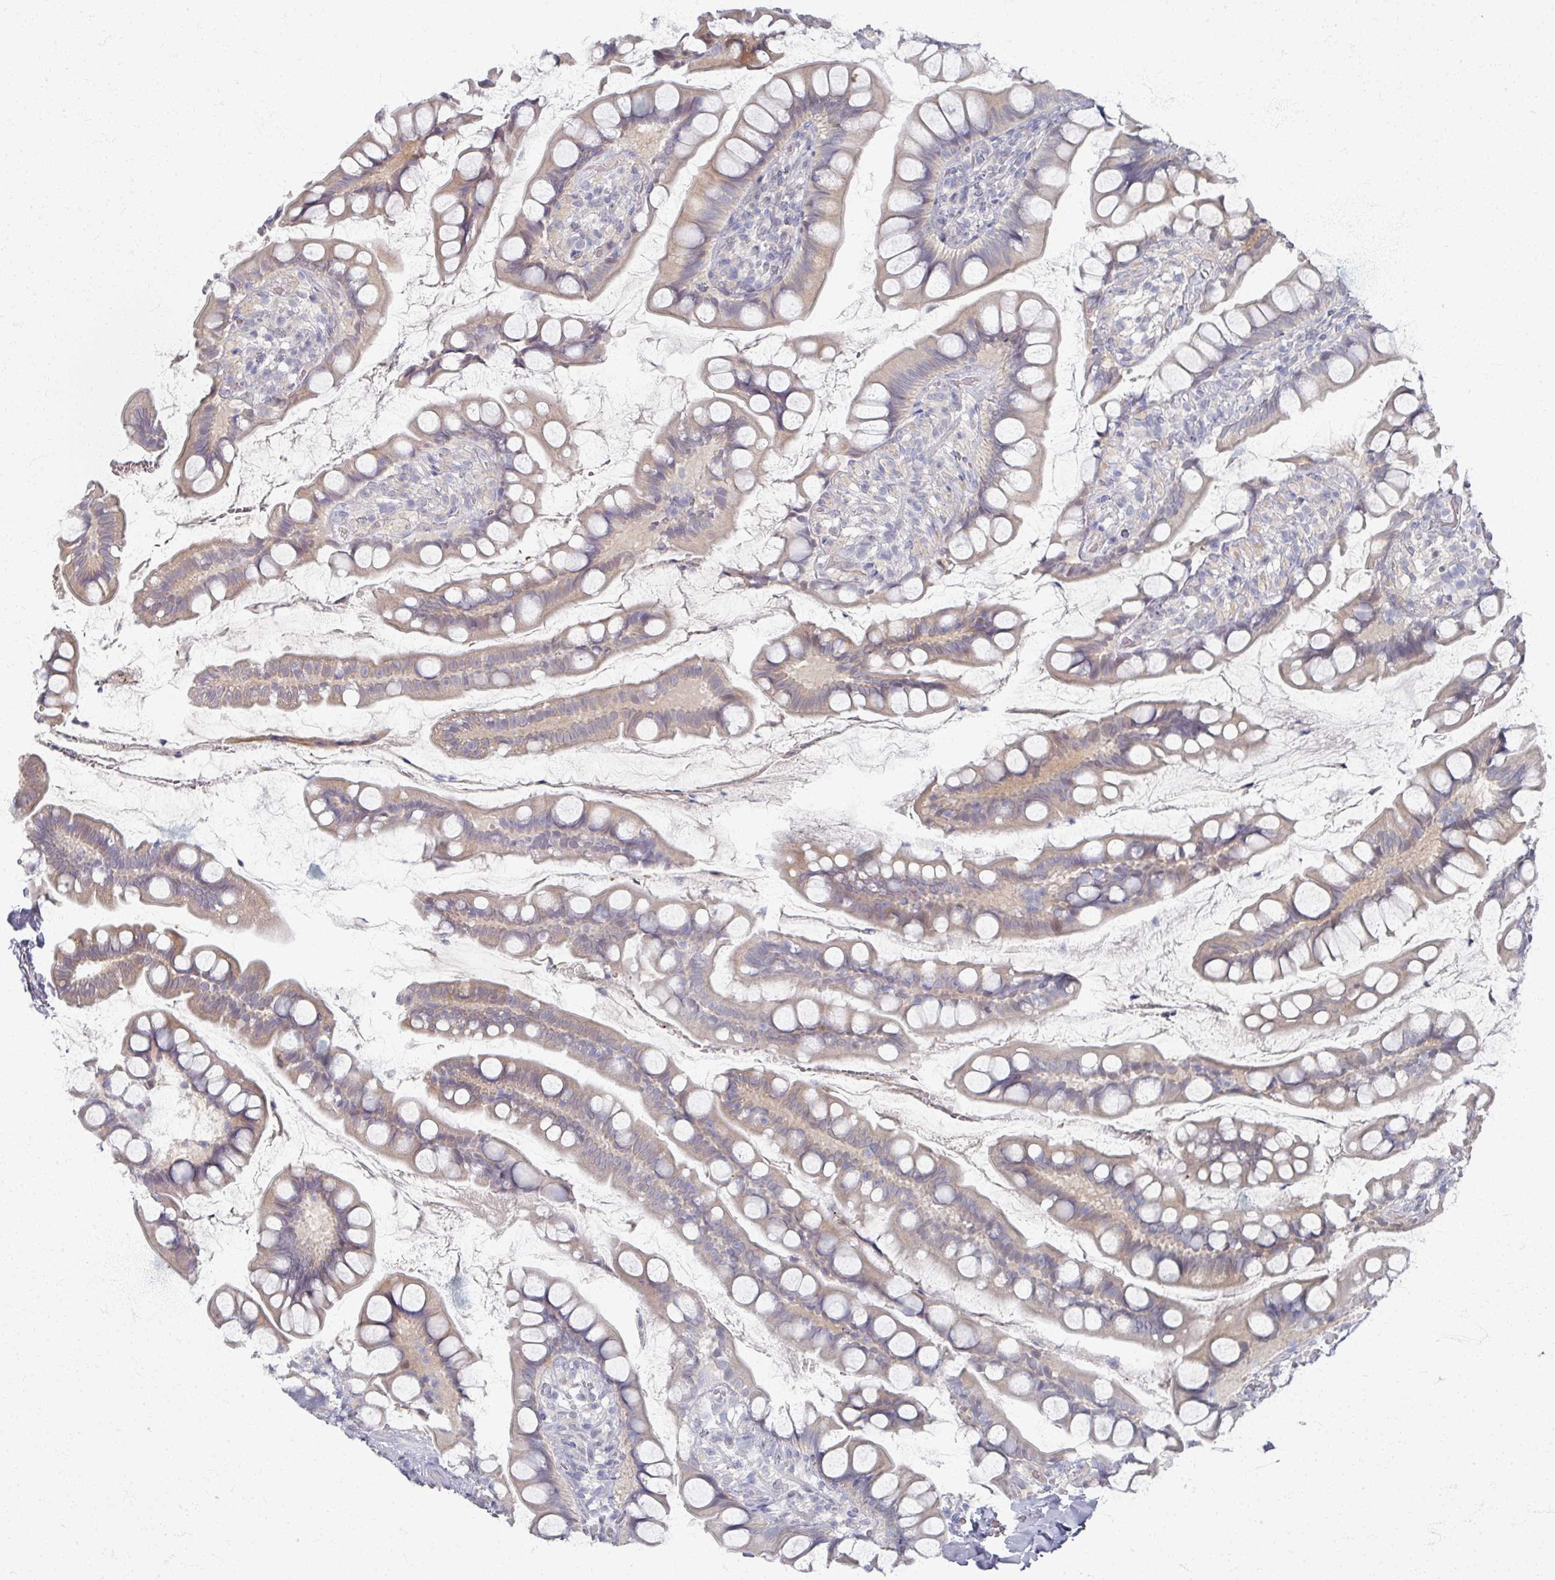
{"staining": {"intensity": "weak", "quantity": "25%-75%", "location": "cytoplasmic/membranous"}, "tissue": "small intestine", "cell_type": "Glandular cells", "image_type": "normal", "snomed": [{"axis": "morphology", "description": "Normal tissue, NOS"}, {"axis": "topography", "description": "Small intestine"}], "caption": "Protein analysis of unremarkable small intestine exhibits weak cytoplasmic/membranous staining in approximately 25%-75% of glandular cells. (DAB IHC with brightfield microscopy, high magnification).", "gene": "TTYH3", "patient": {"sex": "male", "age": 70}}